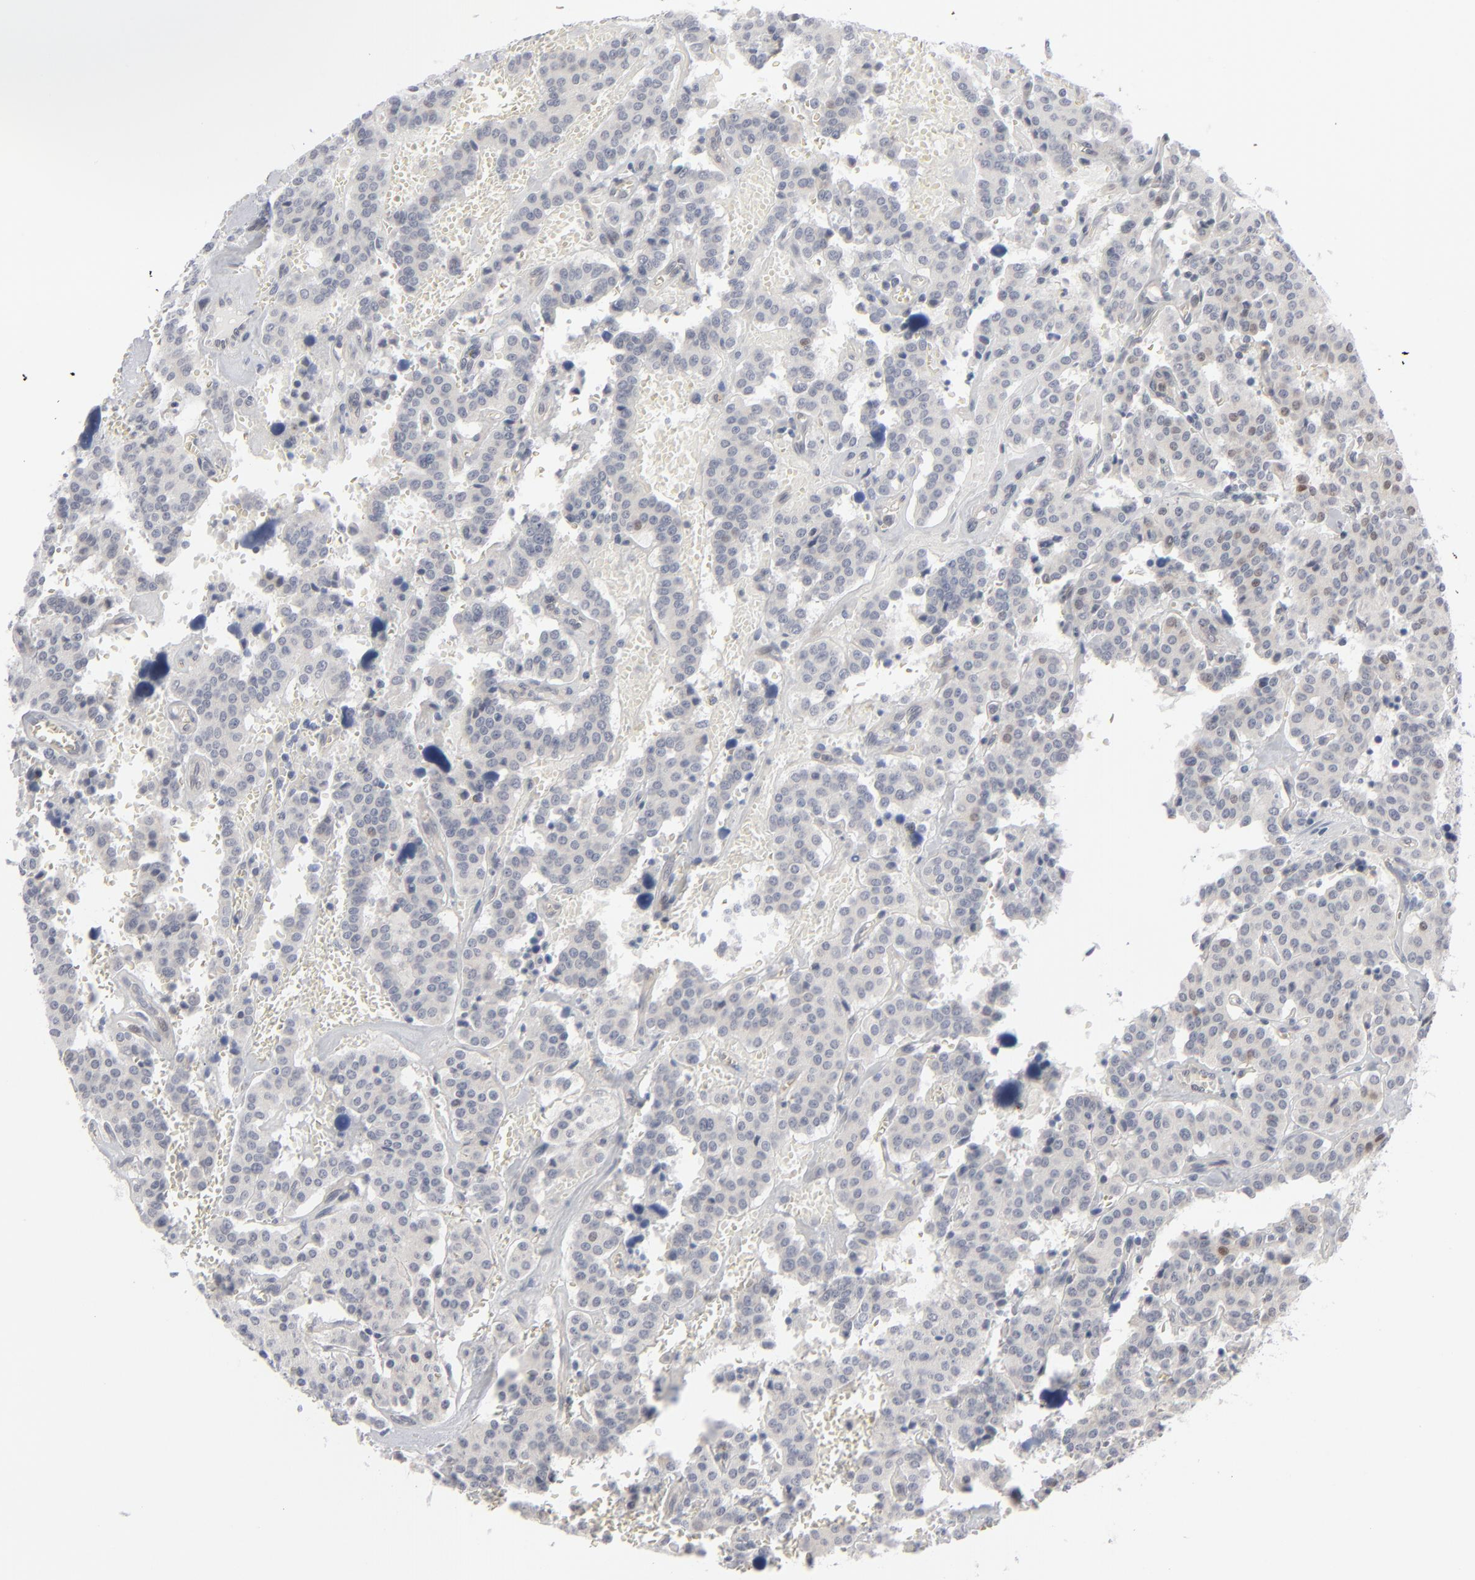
{"staining": {"intensity": "negative", "quantity": "none", "location": "none"}, "tissue": "carcinoid", "cell_type": "Tumor cells", "image_type": "cancer", "snomed": [{"axis": "morphology", "description": "Carcinoid, malignant, NOS"}, {"axis": "topography", "description": "Bronchus"}], "caption": "A high-resolution image shows IHC staining of carcinoid, which reveals no significant expression in tumor cells.", "gene": "POF1B", "patient": {"sex": "male", "age": 55}}